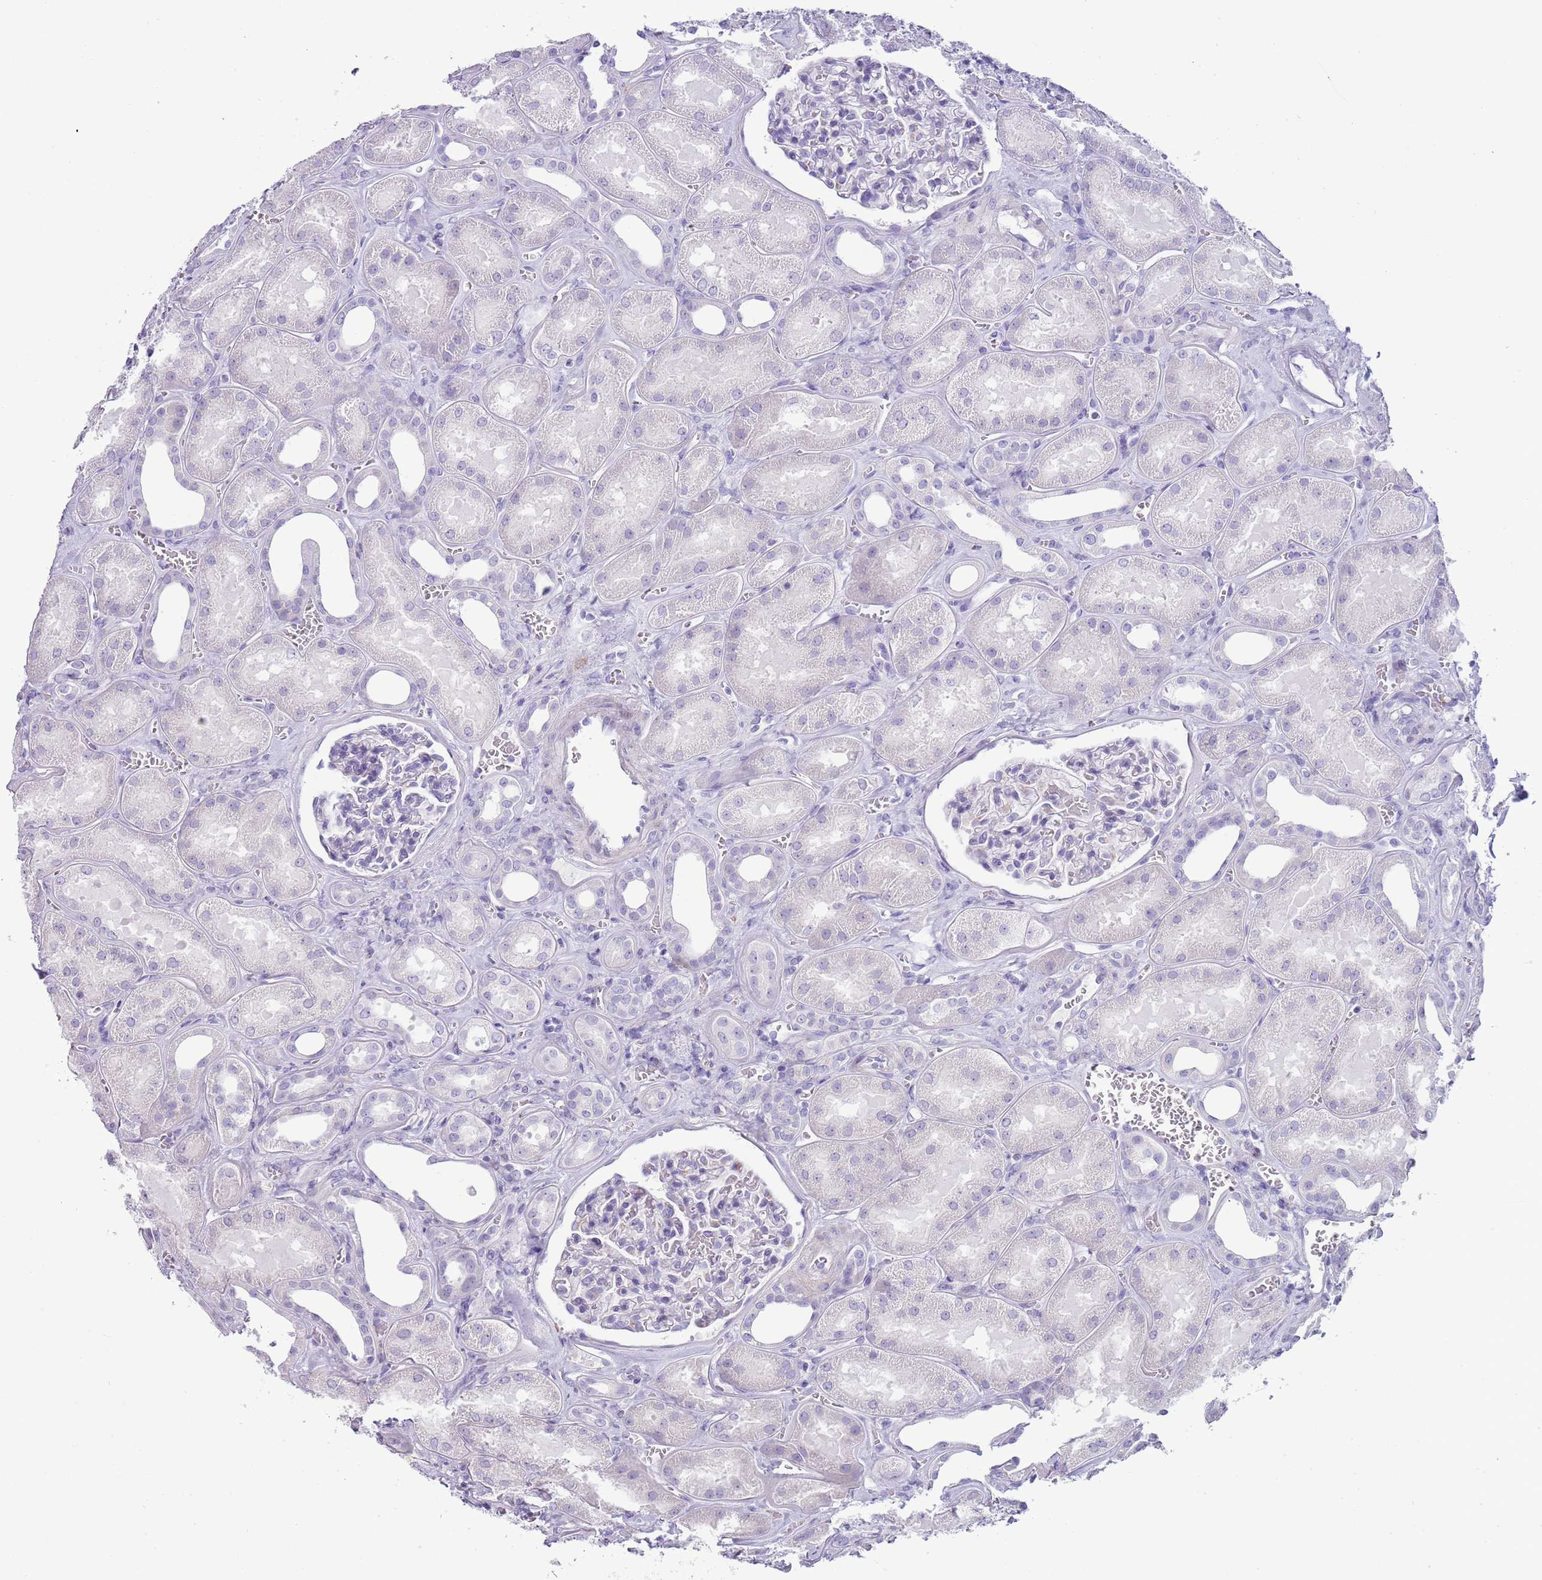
{"staining": {"intensity": "negative", "quantity": "none", "location": "none"}, "tissue": "kidney", "cell_type": "Cells in glomeruli", "image_type": "normal", "snomed": [{"axis": "morphology", "description": "Normal tissue, NOS"}, {"axis": "morphology", "description": "Adenocarcinoma, NOS"}, {"axis": "topography", "description": "Kidney"}], "caption": "Cells in glomeruli show no significant protein staining in unremarkable kidney.", "gene": "ENSG00000271254", "patient": {"sex": "female", "age": 68}}